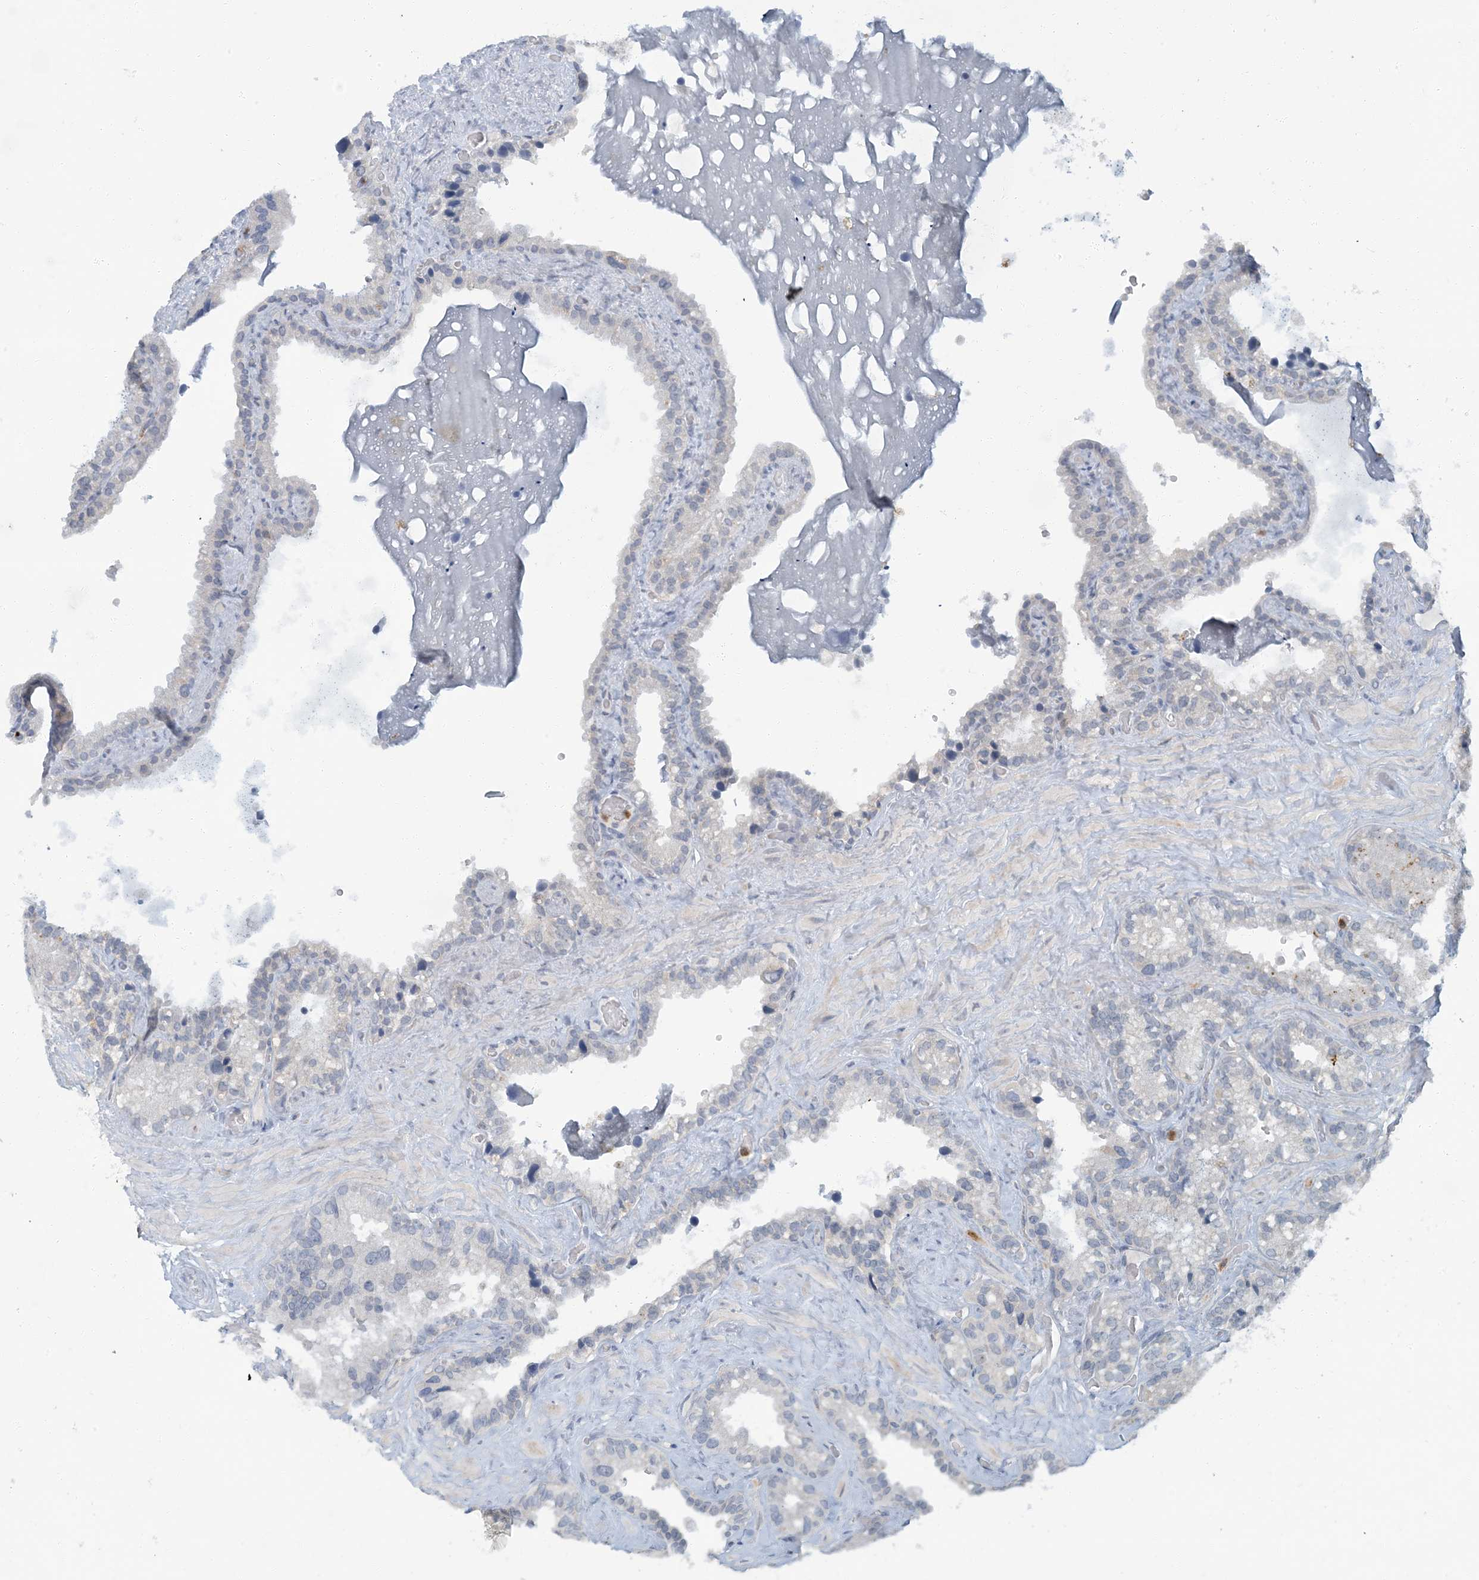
{"staining": {"intensity": "weak", "quantity": "<25%", "location": "cytoplasmic/membranous"}, "tissue": "seminal vesicle", "cell_type": "Glandular cells", "image_type": "normal", "snomed": [{"axis": "morphology", "description": "Normal tissue, NOS"}, {"axis": "topography", "description": "Prostate"}, {"axis": "topography", "description": "Seminal veicle"}], "caption": "Immunohistochemical staining of benign human seminal vesicle demonstrates no significant staining in glandular cells.", "gene": "EPHA4", "patient": {"sex": "male", "age": 68}}